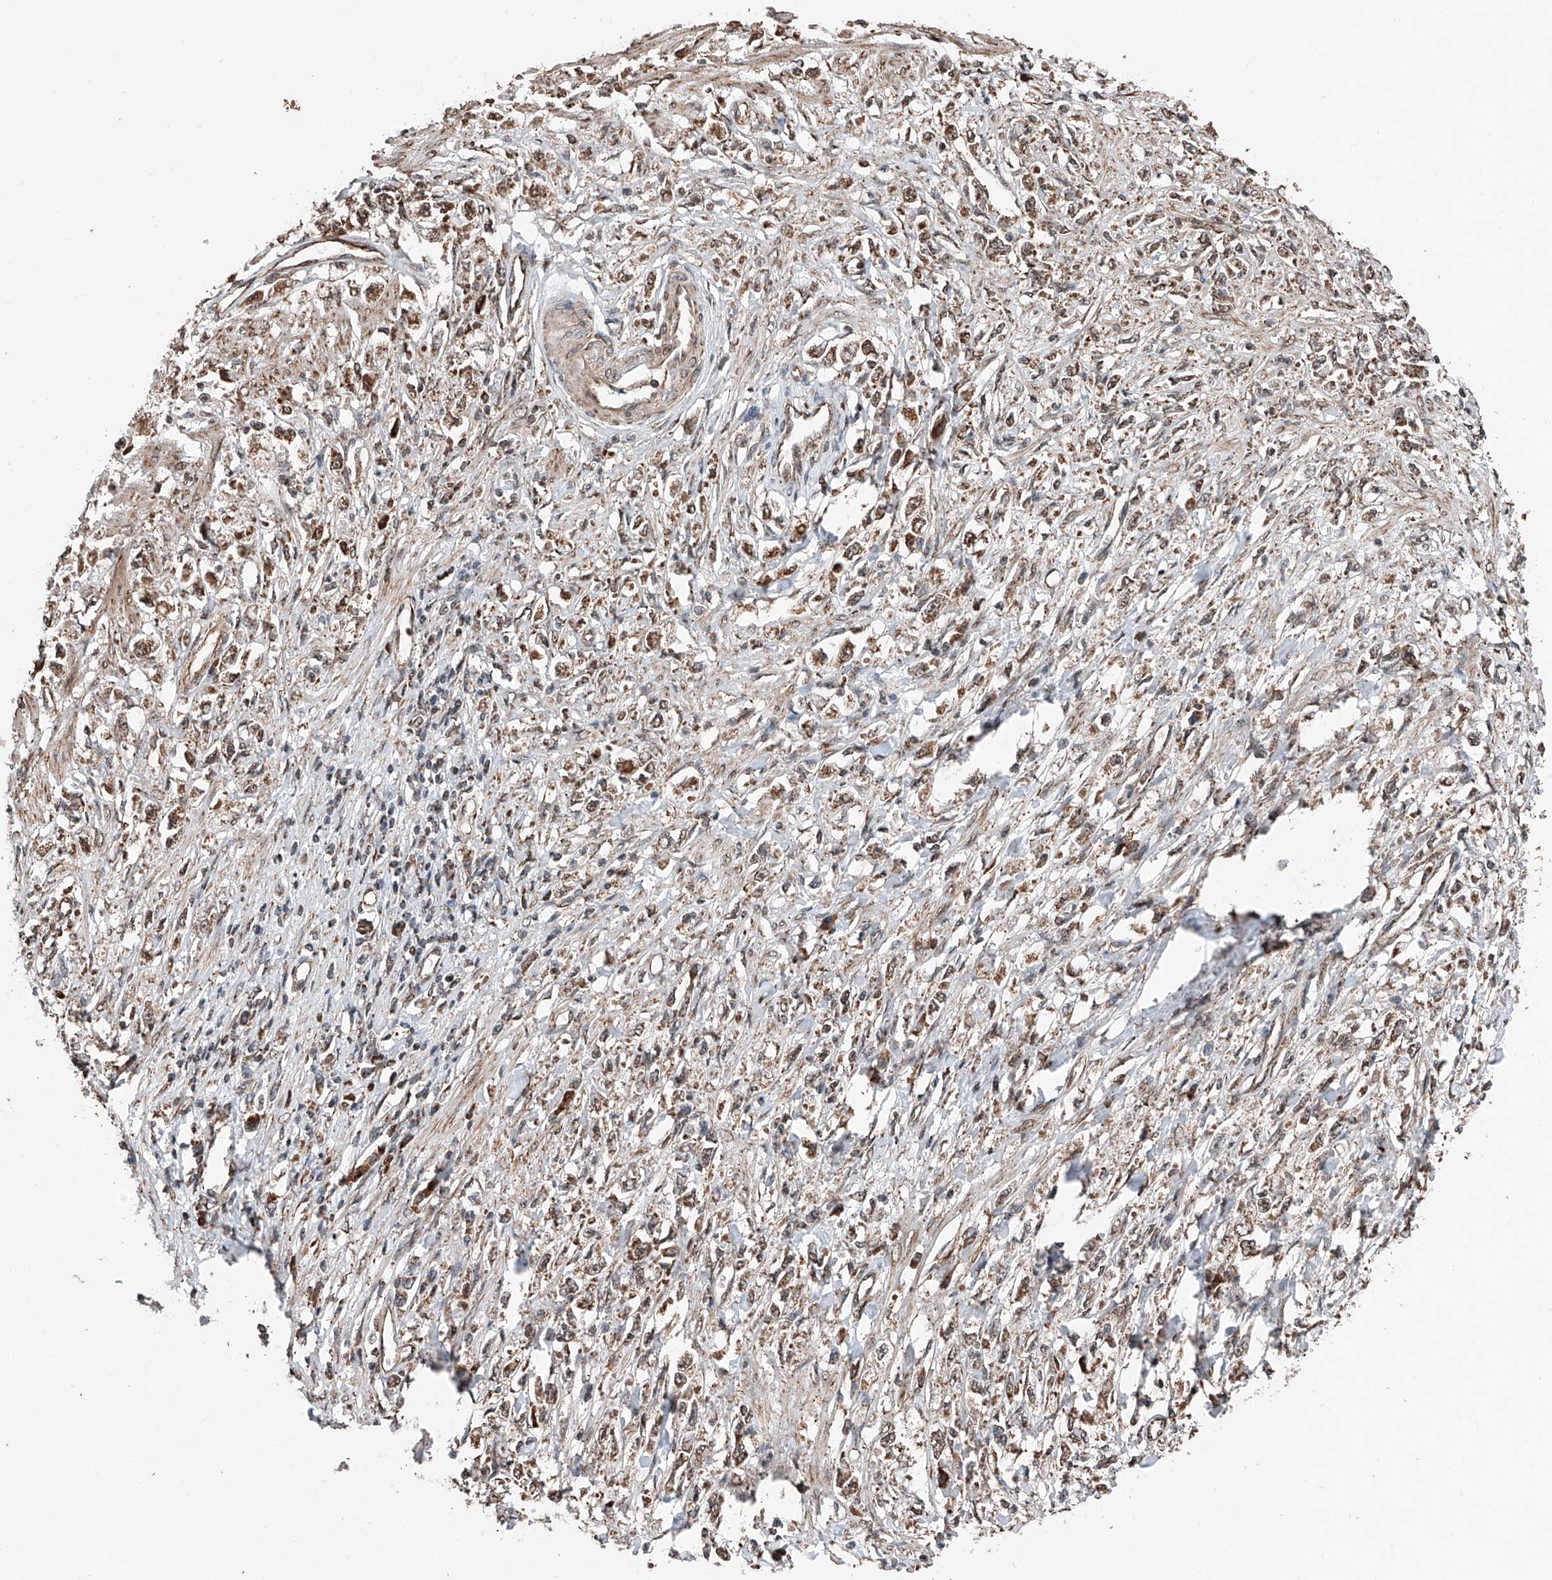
{"staining": {"intensity": "moderate", "quantity": ">75%", "location": "cytoplasmic/membranous"}, "tissue": "stomach cancer", "cell_type": "Tumor cells", "image_type": "cancer", "snomed": [{"axis": "morphology", "description": "Adenocarcinoma, NOS"}, {"axis": "topography", "description": "Stomach"}], "caption": "Immunohistochemistry (IHC) micrograph of stomach cancer stained for a protein (brown), which demonstrates medium levels of moderate cytoplasmic/membranous expression in approximately >75% of tumor cells.", "gene": "ZNF445", "patient": {"sex": "female", "age": 59}}